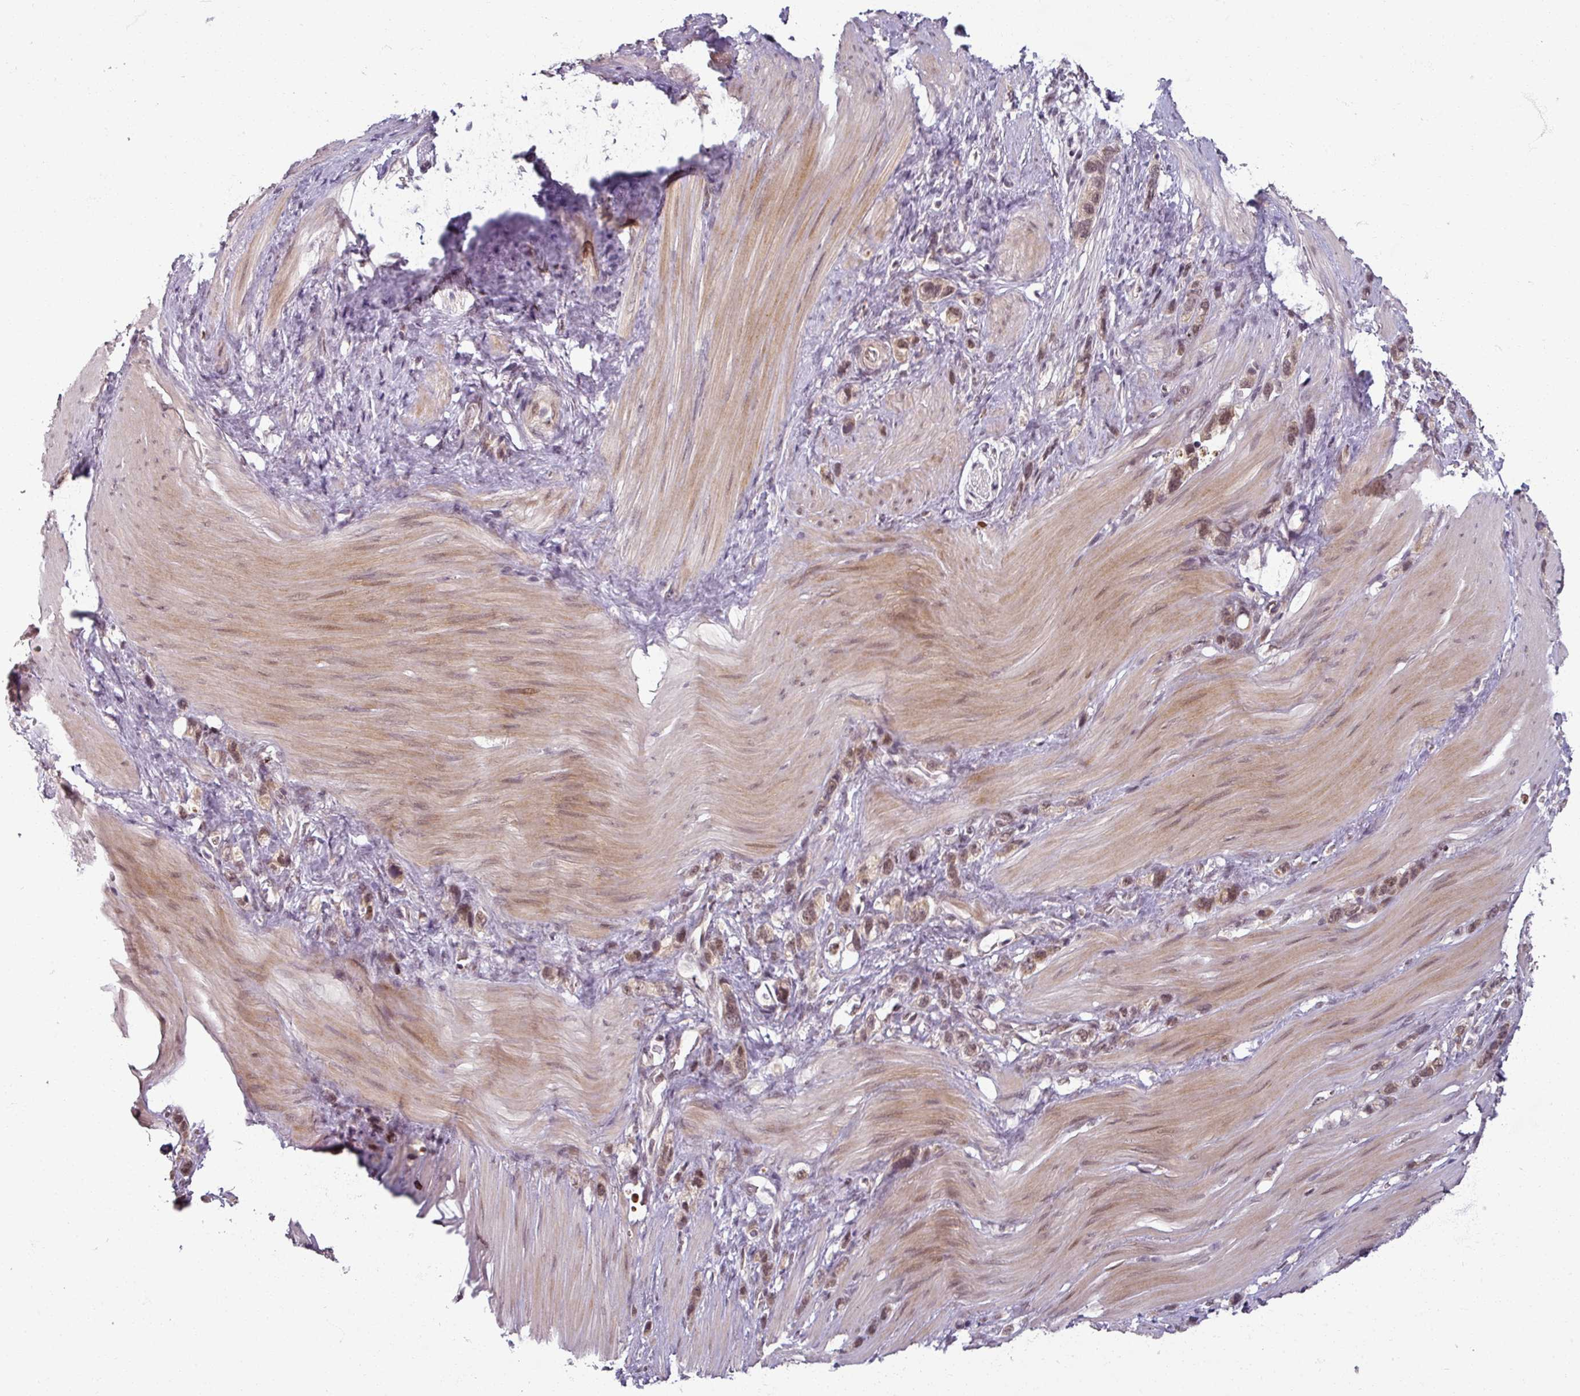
{"staining": {"intensity": "moderate", "quantity": "25%-75%", "location": "nuclear"}, "tissue": "stomach cancer", "cell_type": "Tumor cells", "image_type": "cancer", "snomed": [{"axis": "morphology", "description": "Adenocarcinoma, NOS"}, {"axis": "topography", "description": "Stomach"}], "caption": "A medium amount of moderate nuclear expression is appreciated in approximately 25%-75% of tumor cells in stomach adenocarcinoma tissue.", "gene": "POLR2G", "patient": {"sex": "female", "age": 65}}